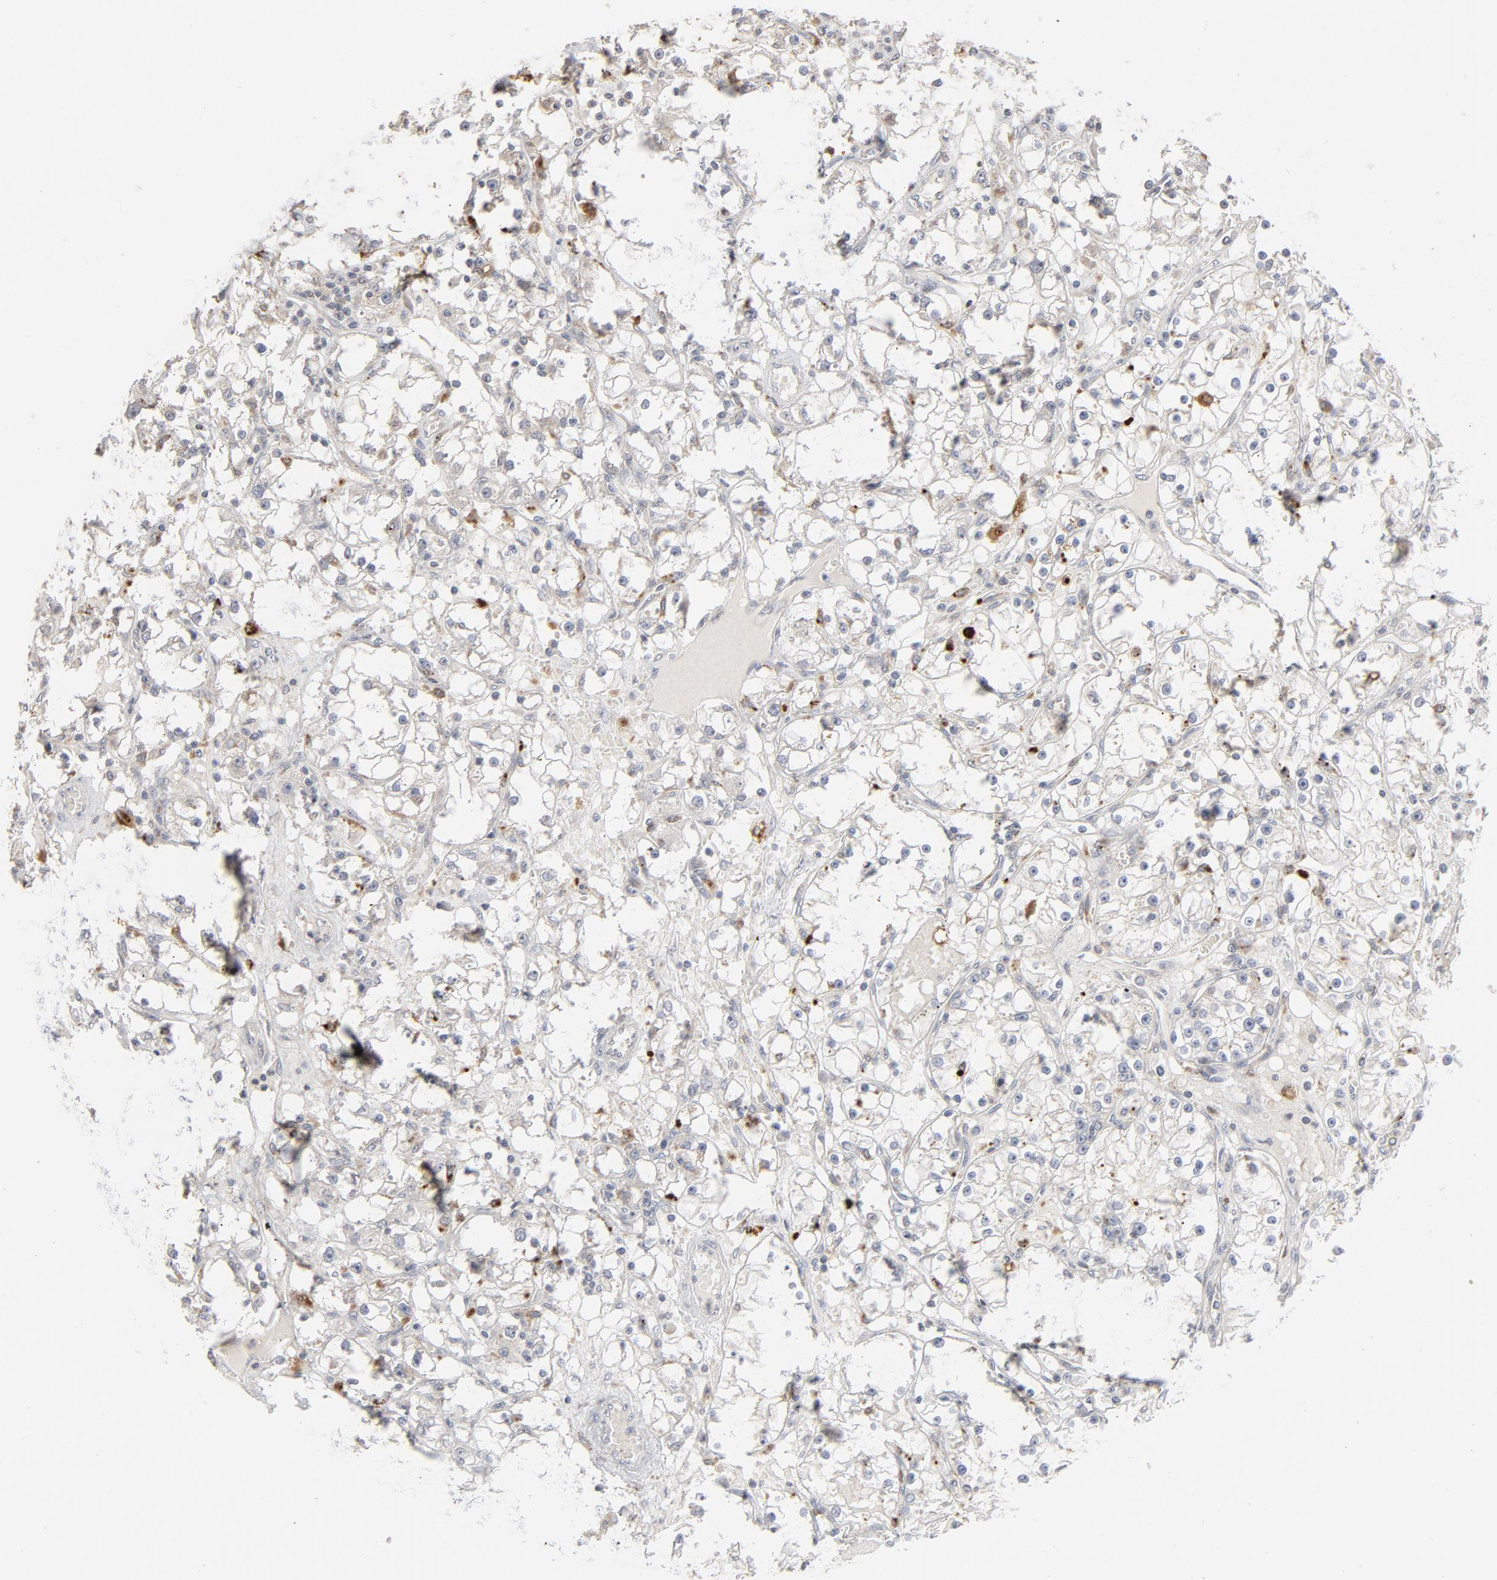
{"staining": {"intensity": "negative", "quantity": "none", "location": "none"}, "tissue": "renal cancer", "cell_type": "Tumor cells", "image_type": "cancer", "snomed": [{"axis": "morphology", "description": "Adenocarcinoma, NOS"}, {"axis": "topography", "description": "Kidney"}], "caption": "Photomicrograph shows no significant protein positivity in tumor cells of renal cancer (adenocarcinoma).", "gene": "POMT2", "patient": {"sex": "male", "age": 56}}